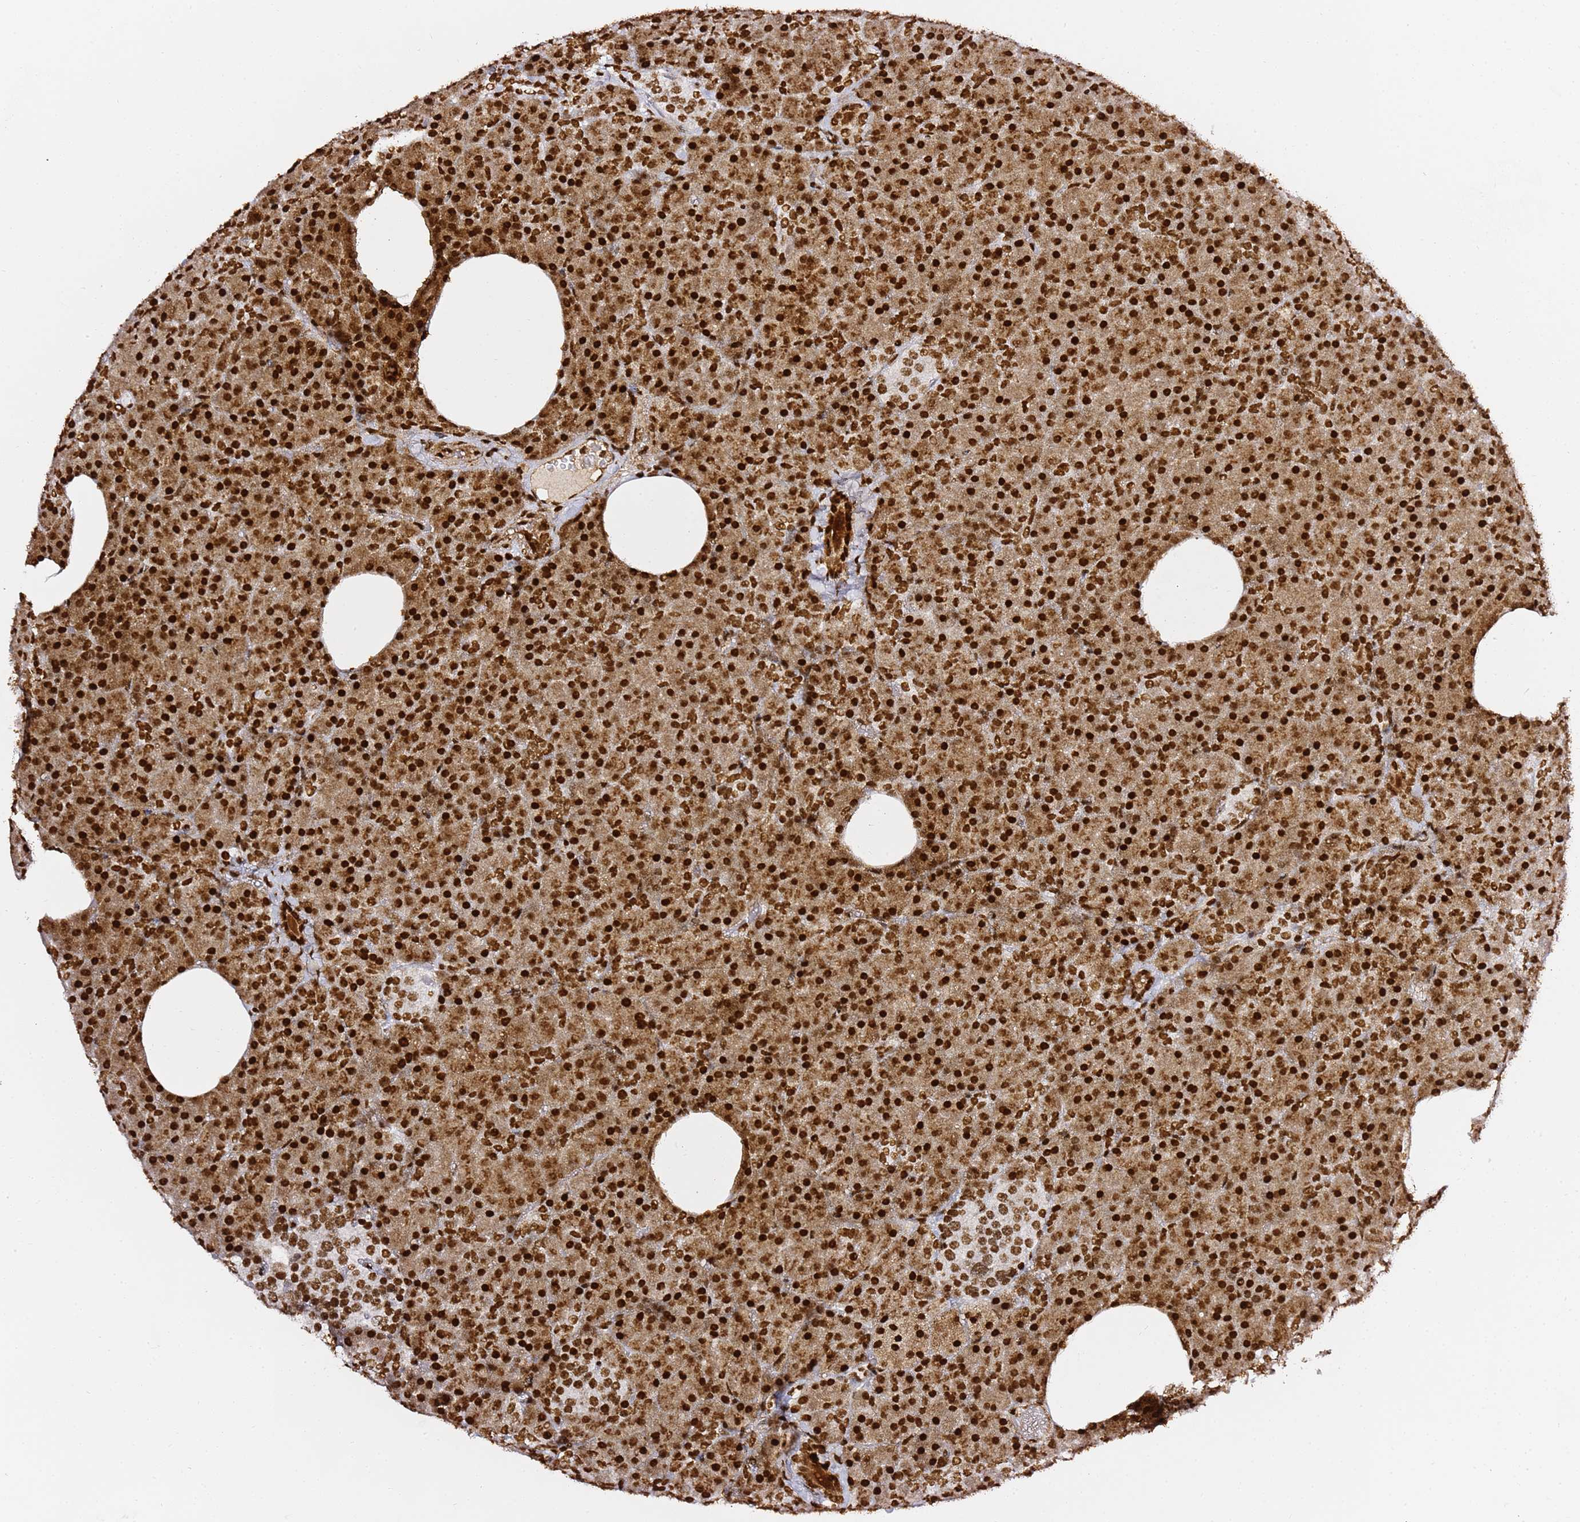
{"staining": {"intensity": "strong", "quantity": ">75%", "location": "cytoplasmic/membranous,nuclear"}, "tissue": "pancreas", "cell_type": "Exocrine glandular cells", "image_type": "normal", "snomed": [{"axis": "morphology", "description": "Normal tissue, NOS"}, {"axis": "morphology", "description": "Carcinoid, malignant, NOS"}, {"axis": "topography", "description": "Pancreas"}], "caption": "Strong cytoplasmic/membranous,nuclear expression is appreciated in about >75% of exocrine glandular cells in unremarkable pancreas. (Brightfield microscopy of DAB IHC at high magnification).", "gene": "GBP2", "patient": {"sex": "female", "age": 35}}